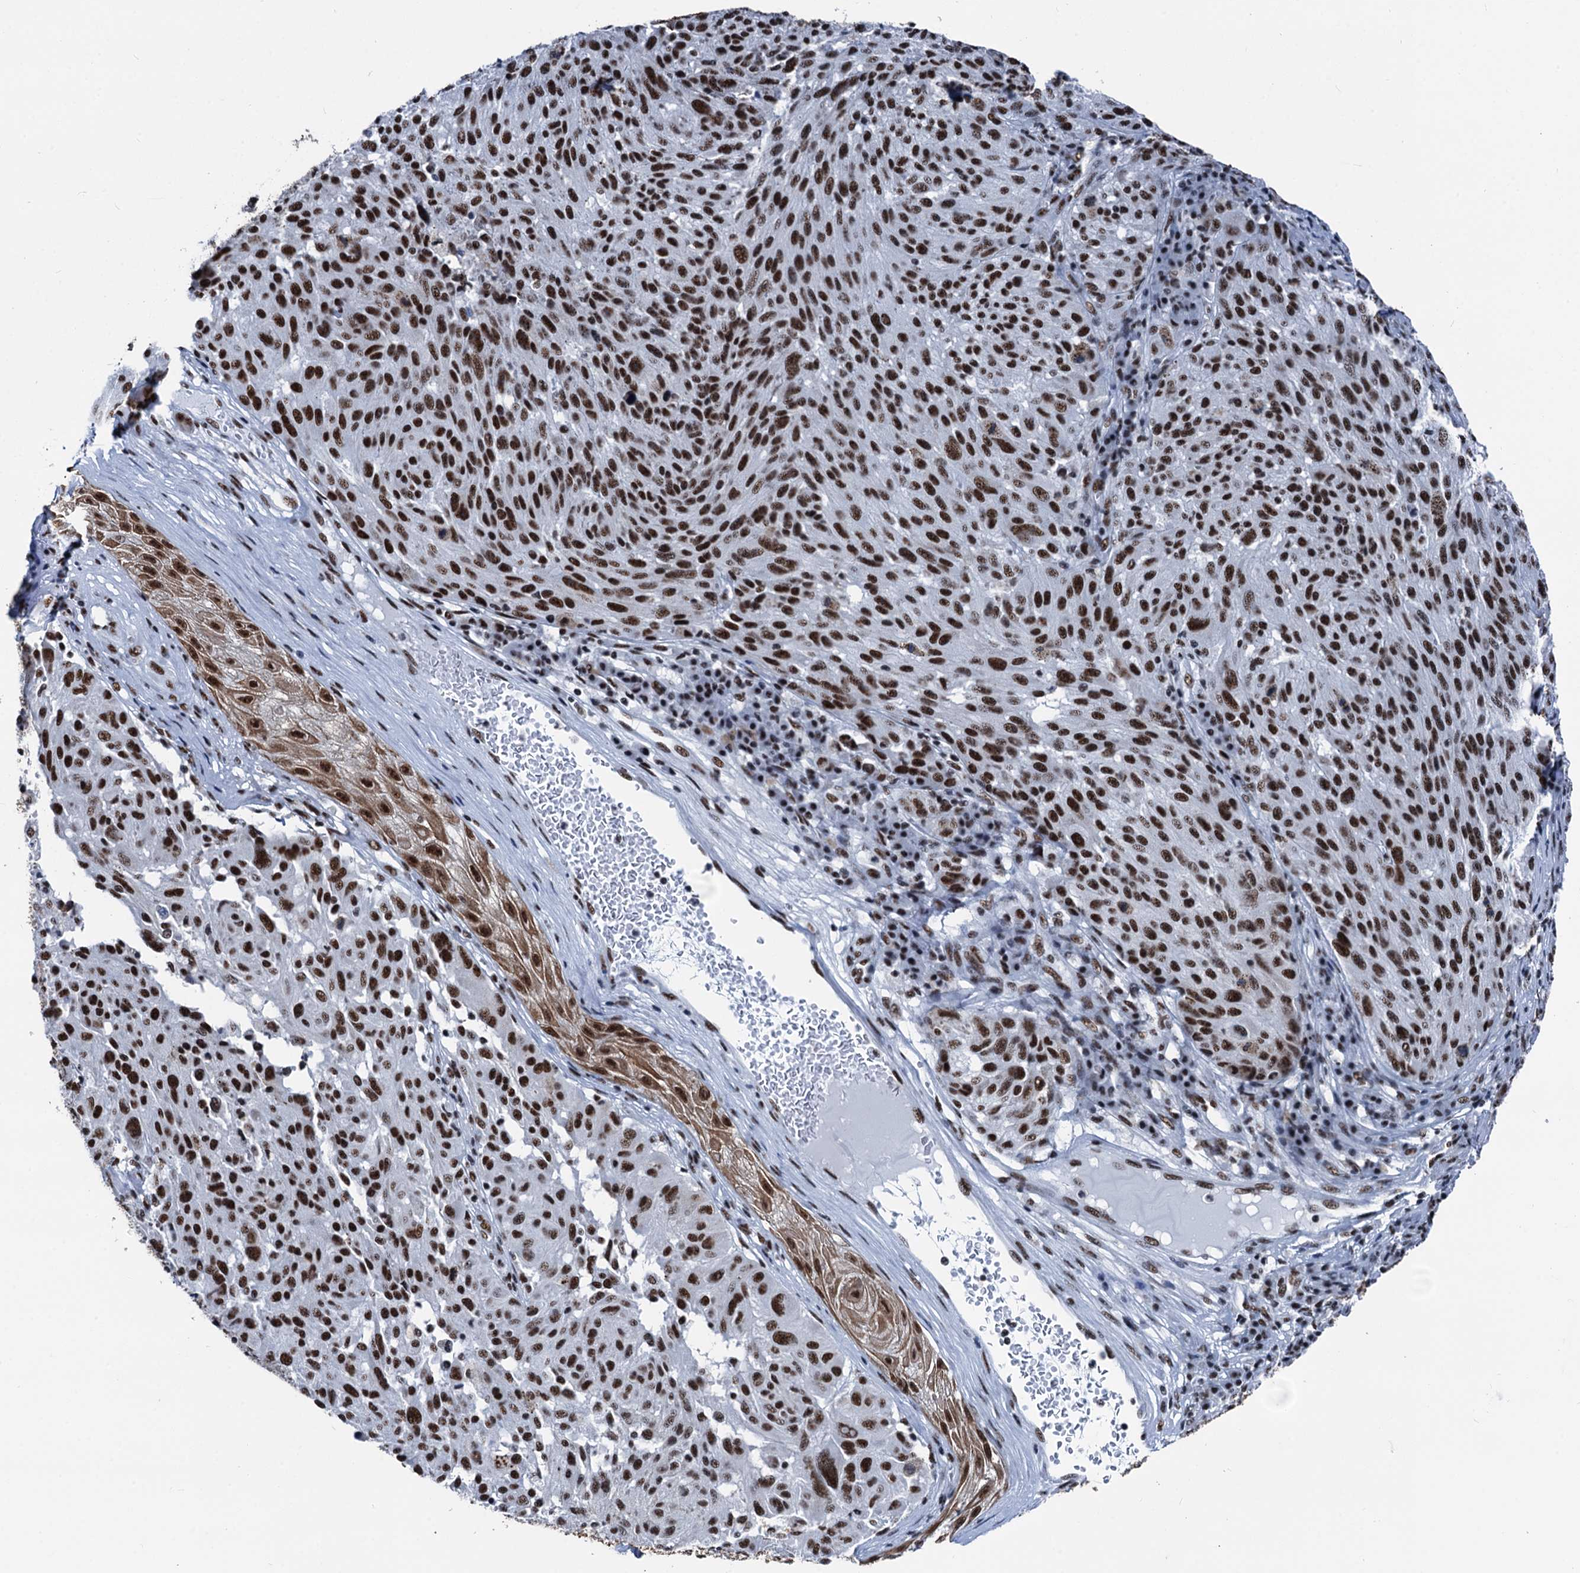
{"staining": {"intensity": "strong", "quantity": ">75%", "location": "nuclear"}, "tissue": "melanoma", "cell_type": "Tumor cells", "image_type": "cancer", "snomed": [{"axis": "morphology", "description": "Malignant melanoma, NOS"}, {"axis": "topography", "description": "Skin"}], "caption": "Malignant melanoma was stained to show a protein in brown. There is high levels of strong nuclear expression in about >75% of tumor cells.", "gene": "DDX23", "patient": {"sex": "male", "age": 53}}